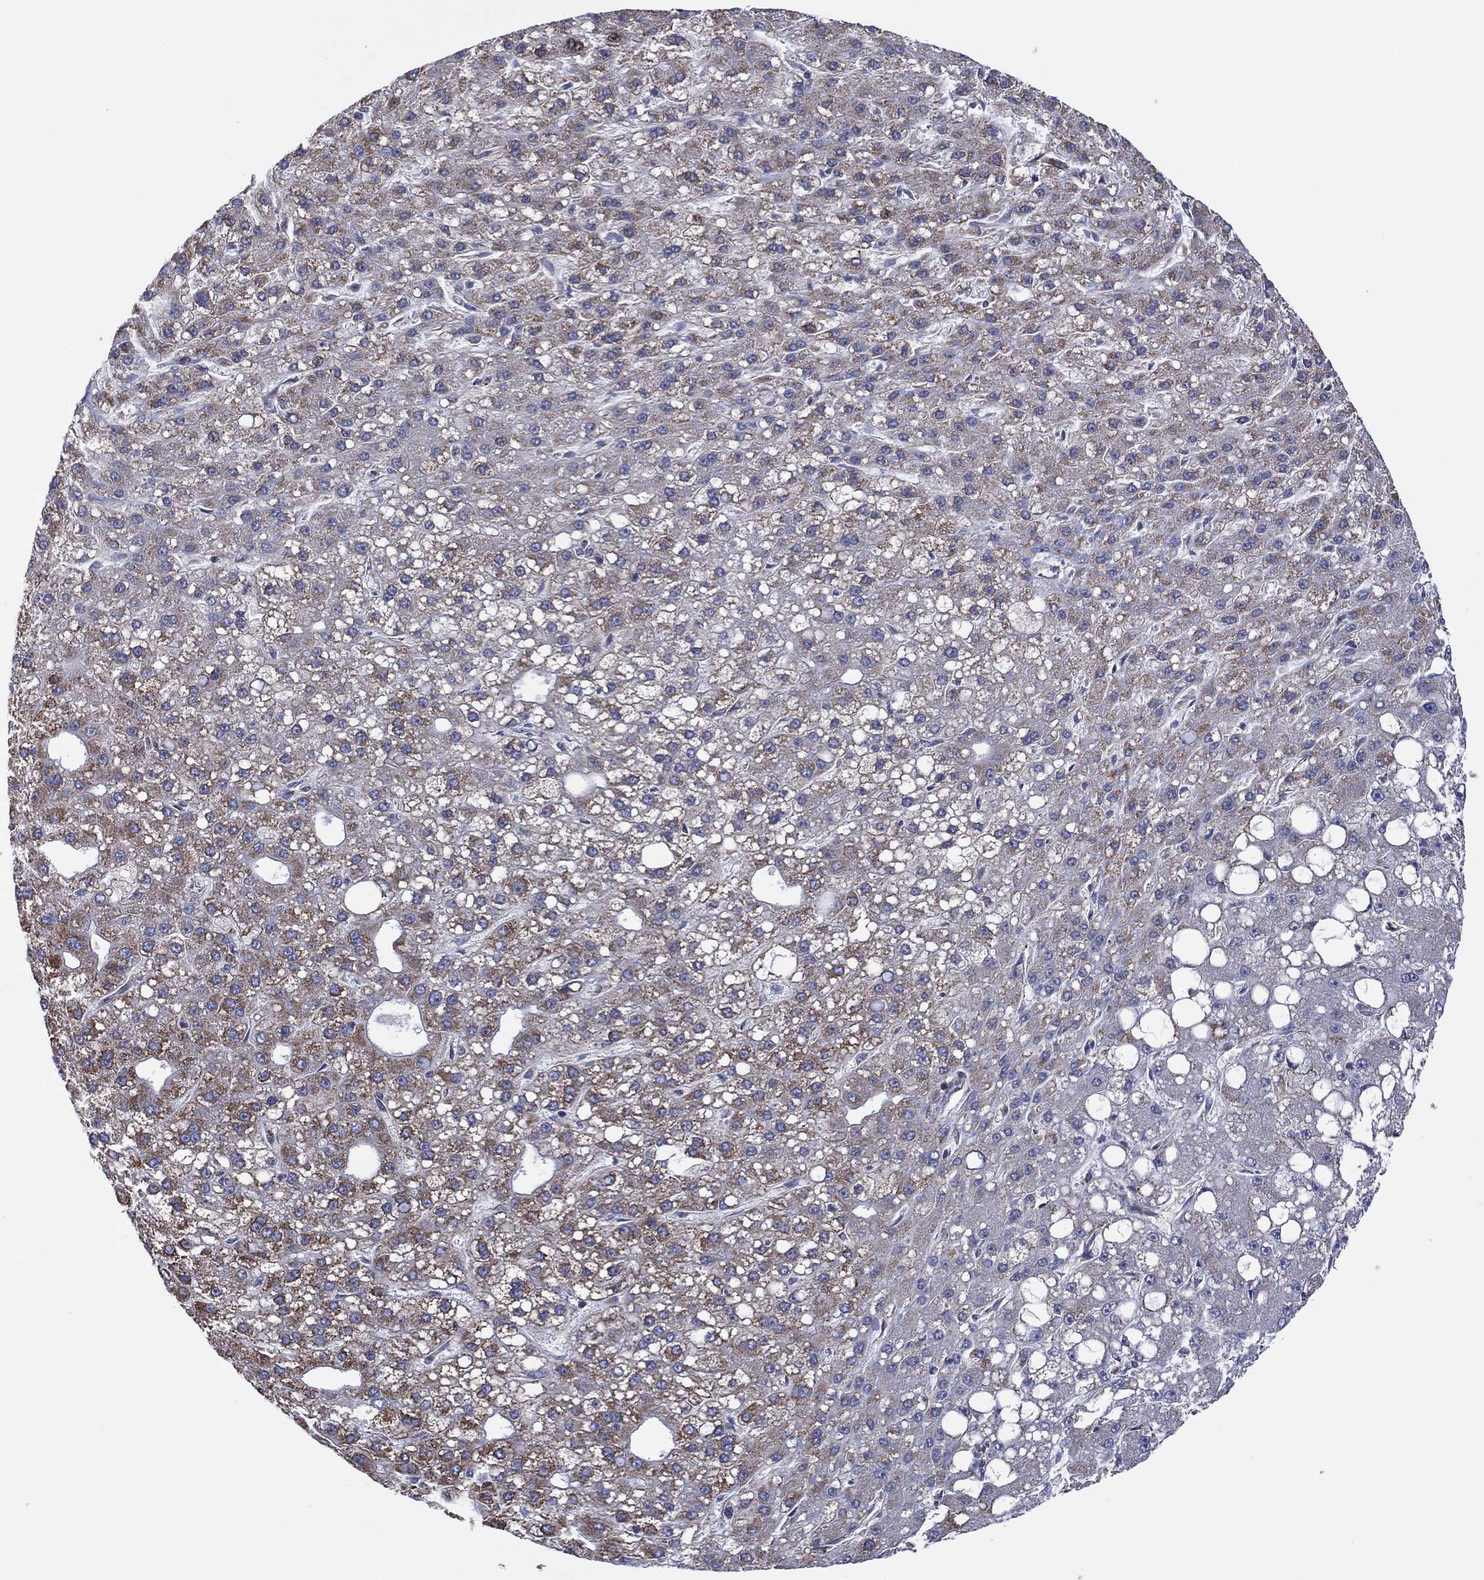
{"staining": {"intensity": "weak", "quantity": "<25%", "location": "cytoplasmic/membranous"}, "tissue": "liver cancer", "cell_type": "Tumor cells", "image_type": "cancer", "snomed": [{"axis": "morphology", "description": "Carcinoma, Hepatocellular, NOS"}, {"axis": "topography", "description": "Liver"}], "caption": "Tumor cells are negative for protein expression in human liver cancer (hepatocellular carcinoma).", "gene": "PIDD1", "patient": {"sex": "male", "age": 67}}